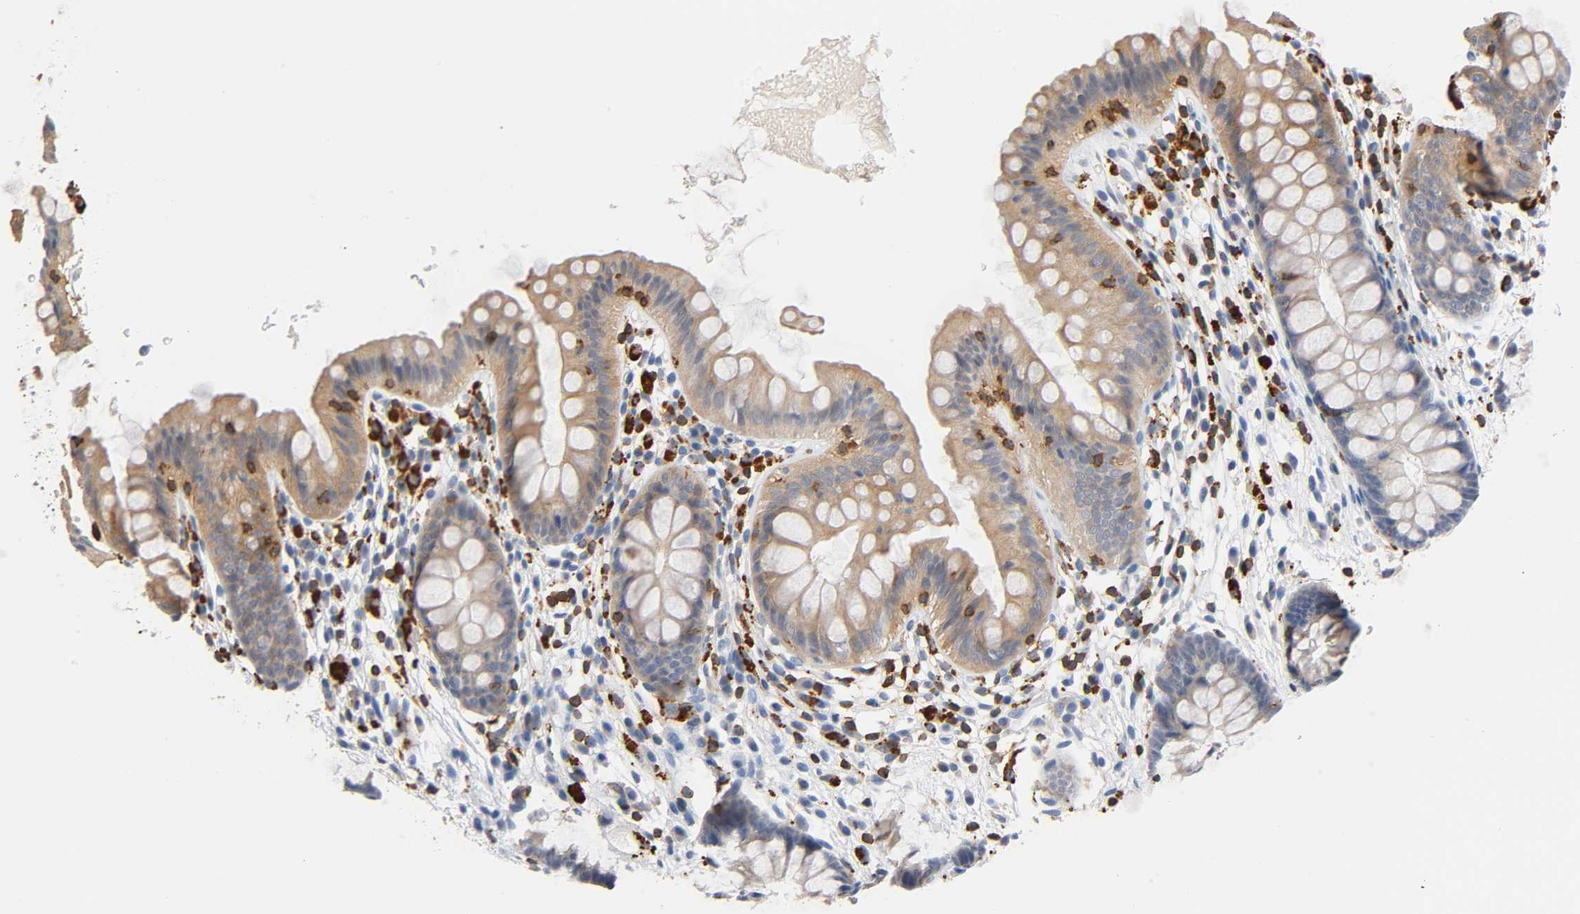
{"staining": {"intensity": "negative", "quantity": "none", "location": "none"}, "tissue": "colon", "cell_type": "Endothelial cells", "image_type": "normal", "snomed": [{"axis": "morphology", "description": "Normal tissue, NOS"}, {"axis": "topography", "description": "Smooth muscle"}, {"axis": "topography", "description": "Colon"}], "caption": "Immunohistochemistry histopathology image of benign human colon stained for a protein (brown), which demonstrates no expression in endothelial cells.", "gene": "UCKL1", "patient": {"sex": "male", "age": 67}}